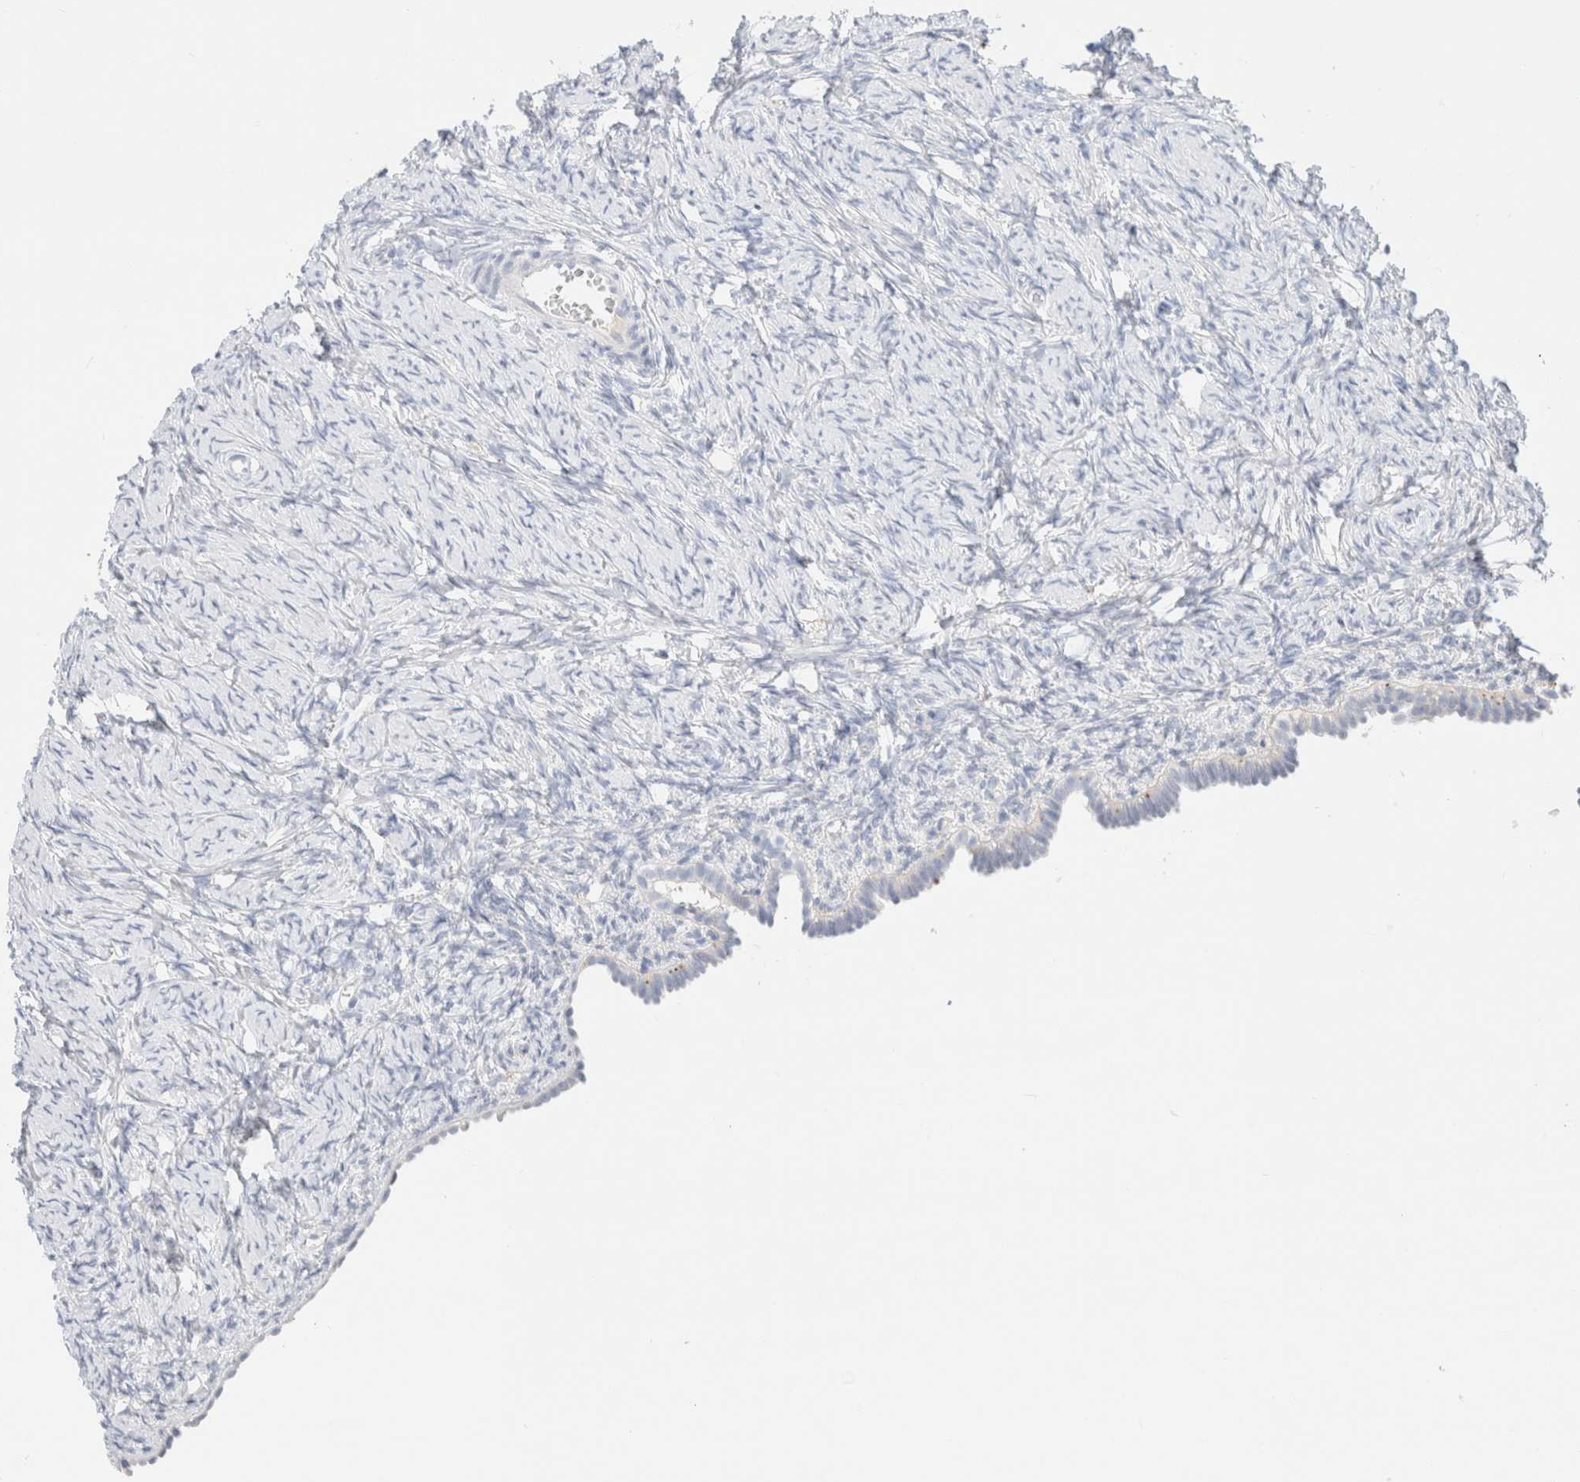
{"staining": {"intensity": "negative", "quantity": "none", "location": "none"}, "tissue": "ovary", "cell_type": "Ovarian stroma cells", "image_type": "normal", "snomed": [{"axis": "morphology", "description": "Normal tissue, NOS"}, {"axis": "topography", "description": "Ovary"}], "caption": "Ovary stained for a protein using IHC exhibits no staining ovarian stroma cells.", "gene": "CPQ", "patient": {"sex": "female", "age": 33}}